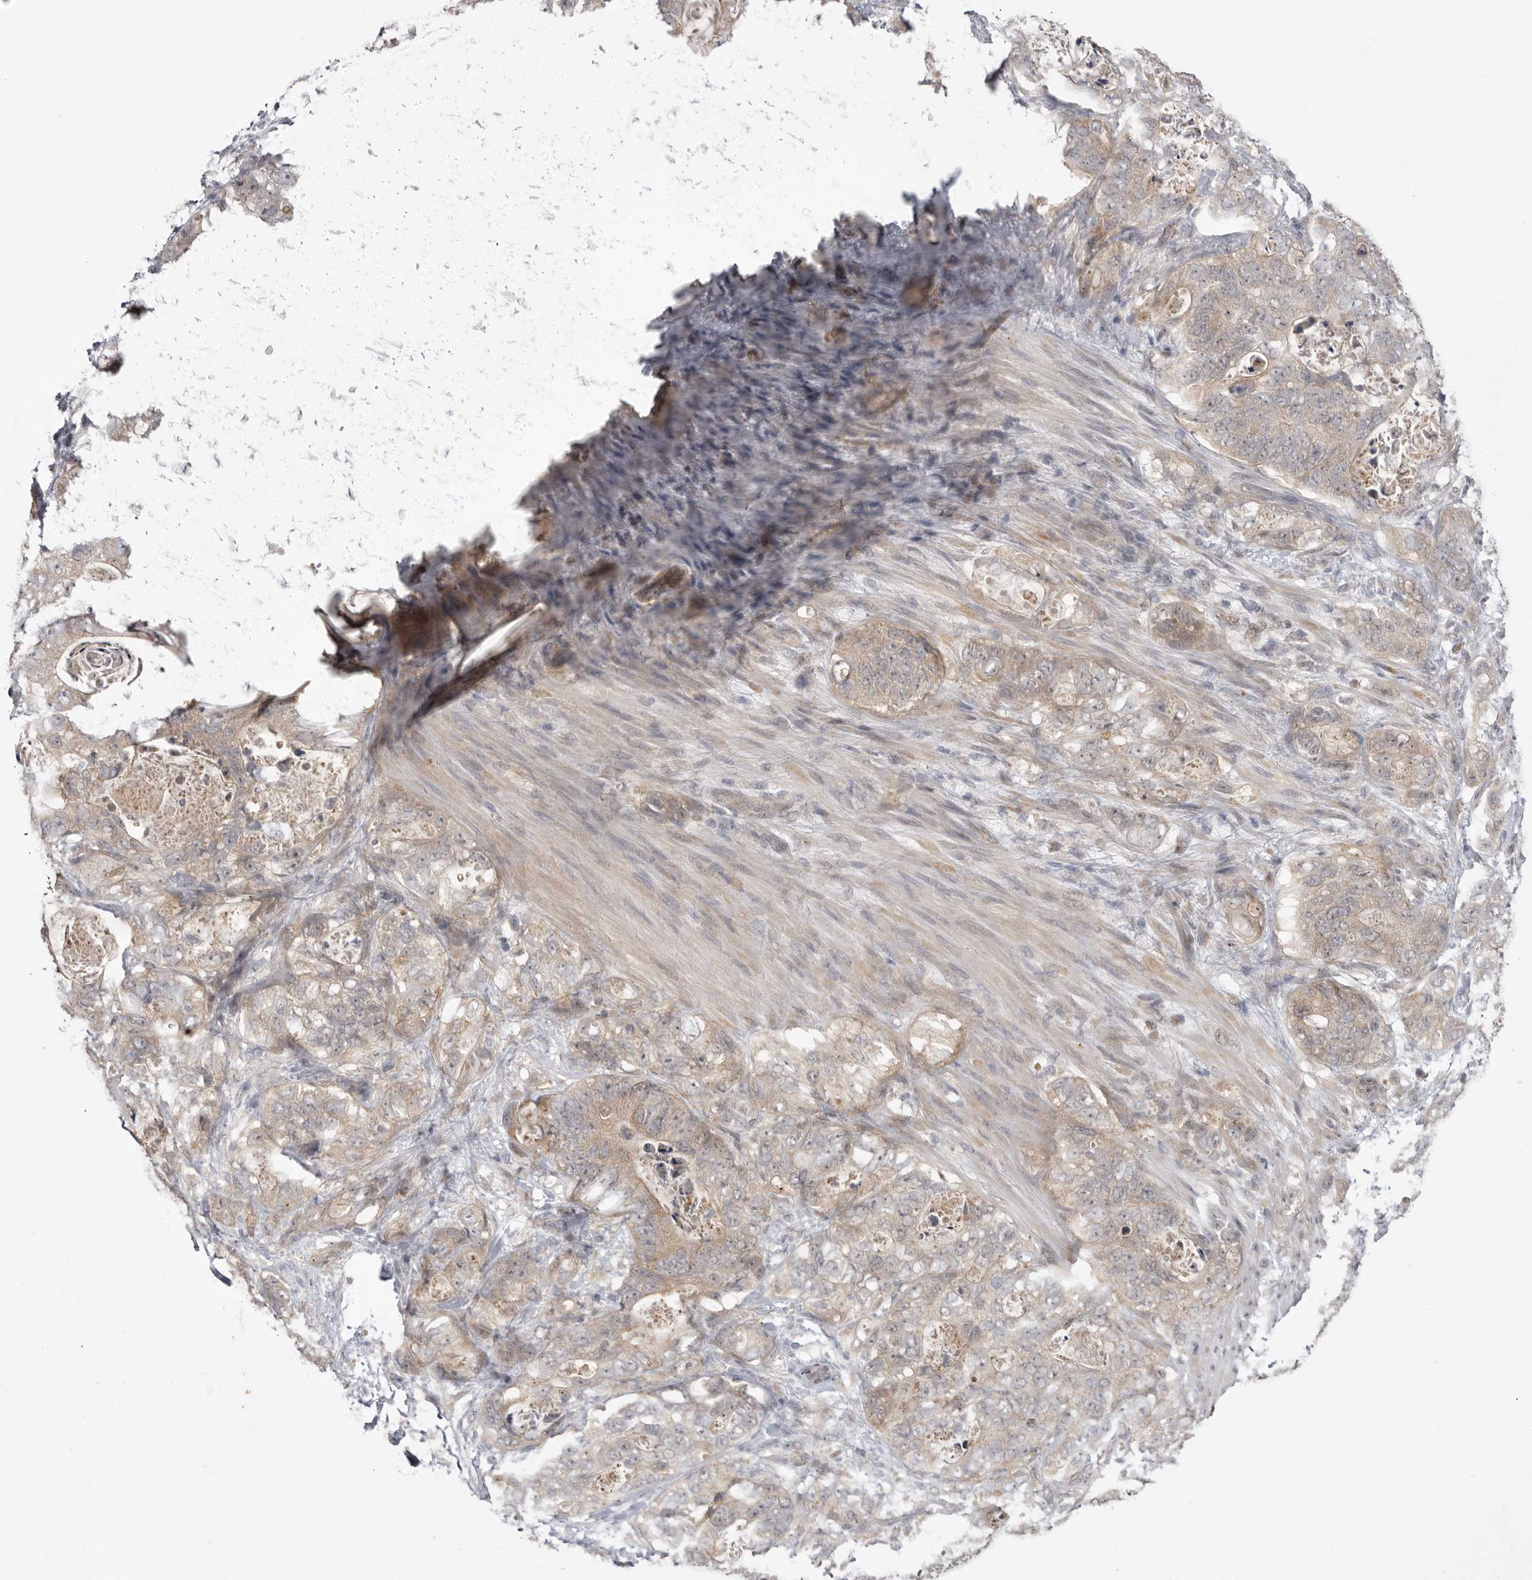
{"staining": {"intensity": "weak", "quantity": ">75%", "location": "cytoplasmic/membranous"}, "tissue": "stomach cancer", "cell_type": "Tumor cells", "image_type": "cancer", "snomed": [{"axis": "morphology", "description": "Normal tissue, NOS"}, {"axis": "morphology", "description": "Adenocarcinoma, NOS"}, {"axis": "topography", "description": "Stomach"}], "caption": "Immunohistochemistry (IHC) of stomach cancer demonstrates low levels of weak cytoplasmic/membranous positivity in approximately >75% of tumor cells.", "gene": "NSUN4", "patient": {"sex": "female", "age": 89}}